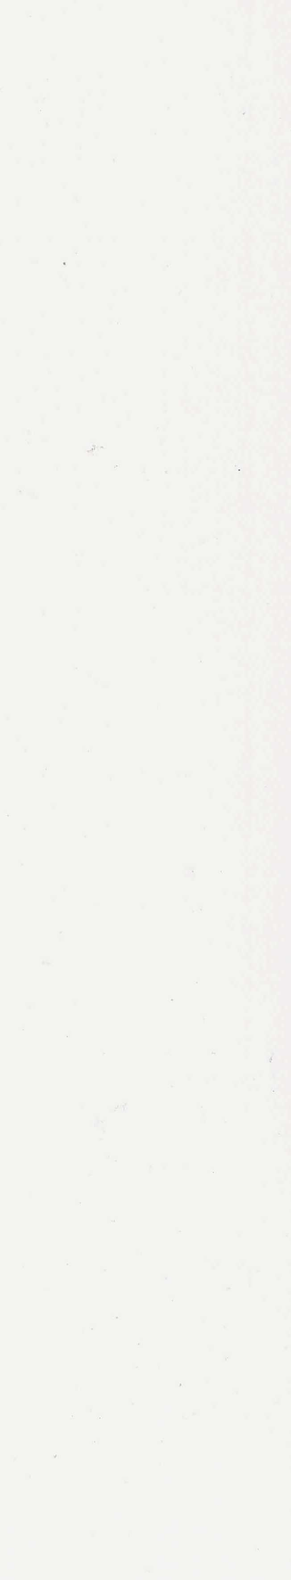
{"staining": {"intensity": "weak", "quantity": "<25%", "location": "nuclear"}, "tissue": "salivary gland", "cell_type": "Glandular cells", "image_type": "normal", "snomed": [{"axis": "morphology", "description": "Normal tissue, NOS"}, {"axis": "topography", "description": "Salivary gland"}], "caption": "Immunohistochemistry (IHC) micrograph of unremarkable human salivary gland stained for a protein (brown), which displays no positivity in glandular cells.", "gene": "ZNF275", "patient": {"sex": "female", "age": 55}}